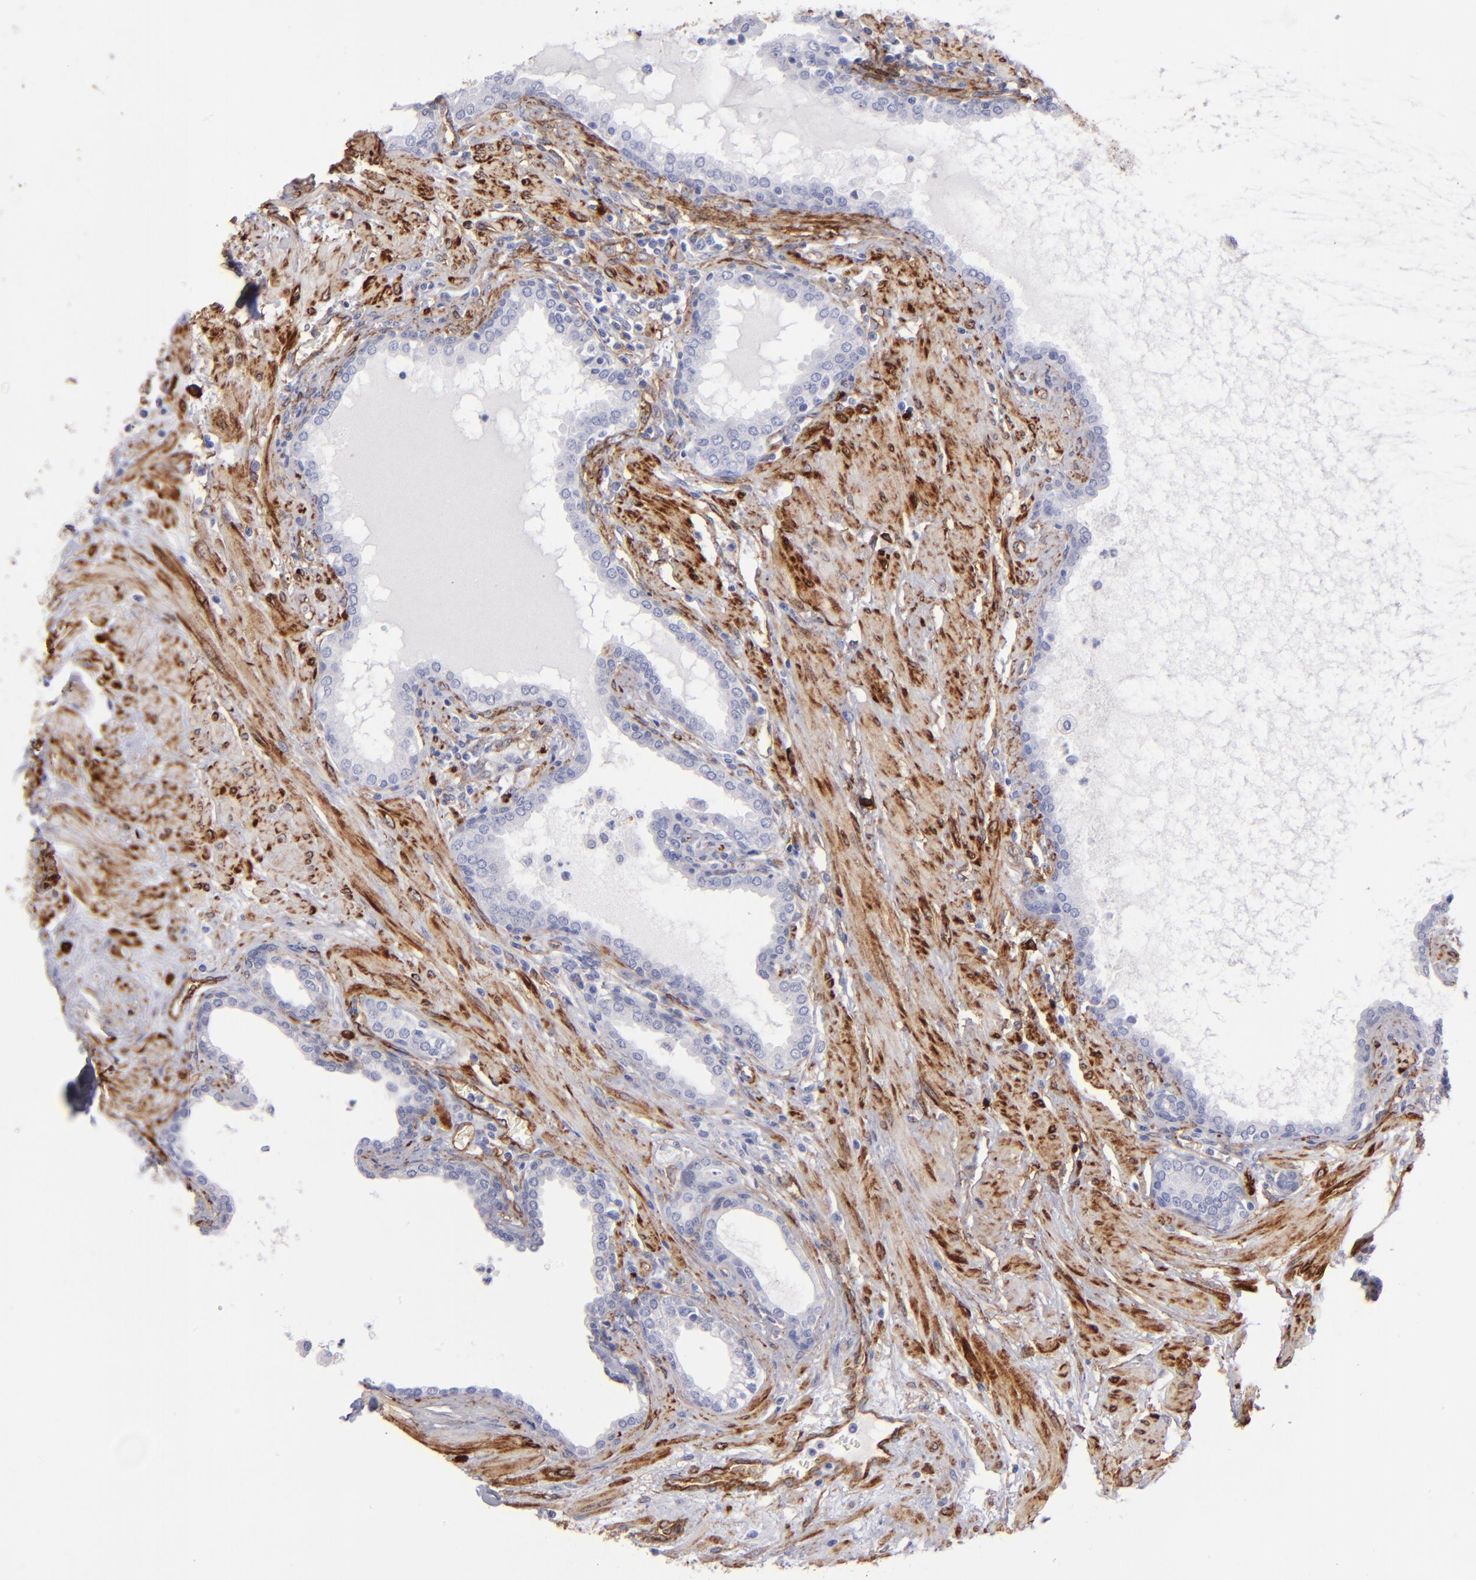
{"staining": {"intensity": "negative", "quantity": "none", "location": "none"}, "tissue": "prostate", "cell_type": "Glandular cells", "image_type": "normal", "snomed": [{"axis": "morphology", "description": "Normal tissue, NOS"}, {"axis": "topography", "description": "Prostate"}], "caption": "Immunohistochemistry (IHC) of unremarkable prostate shows no positivity in glandular cells. (DAB (3,3'-diaminobenzidine) immunohistochemistry (IHC) with hematoxylin counter stain).", "gene": "AHNAK2", "patient": {"sex": "male", "age": 64}}